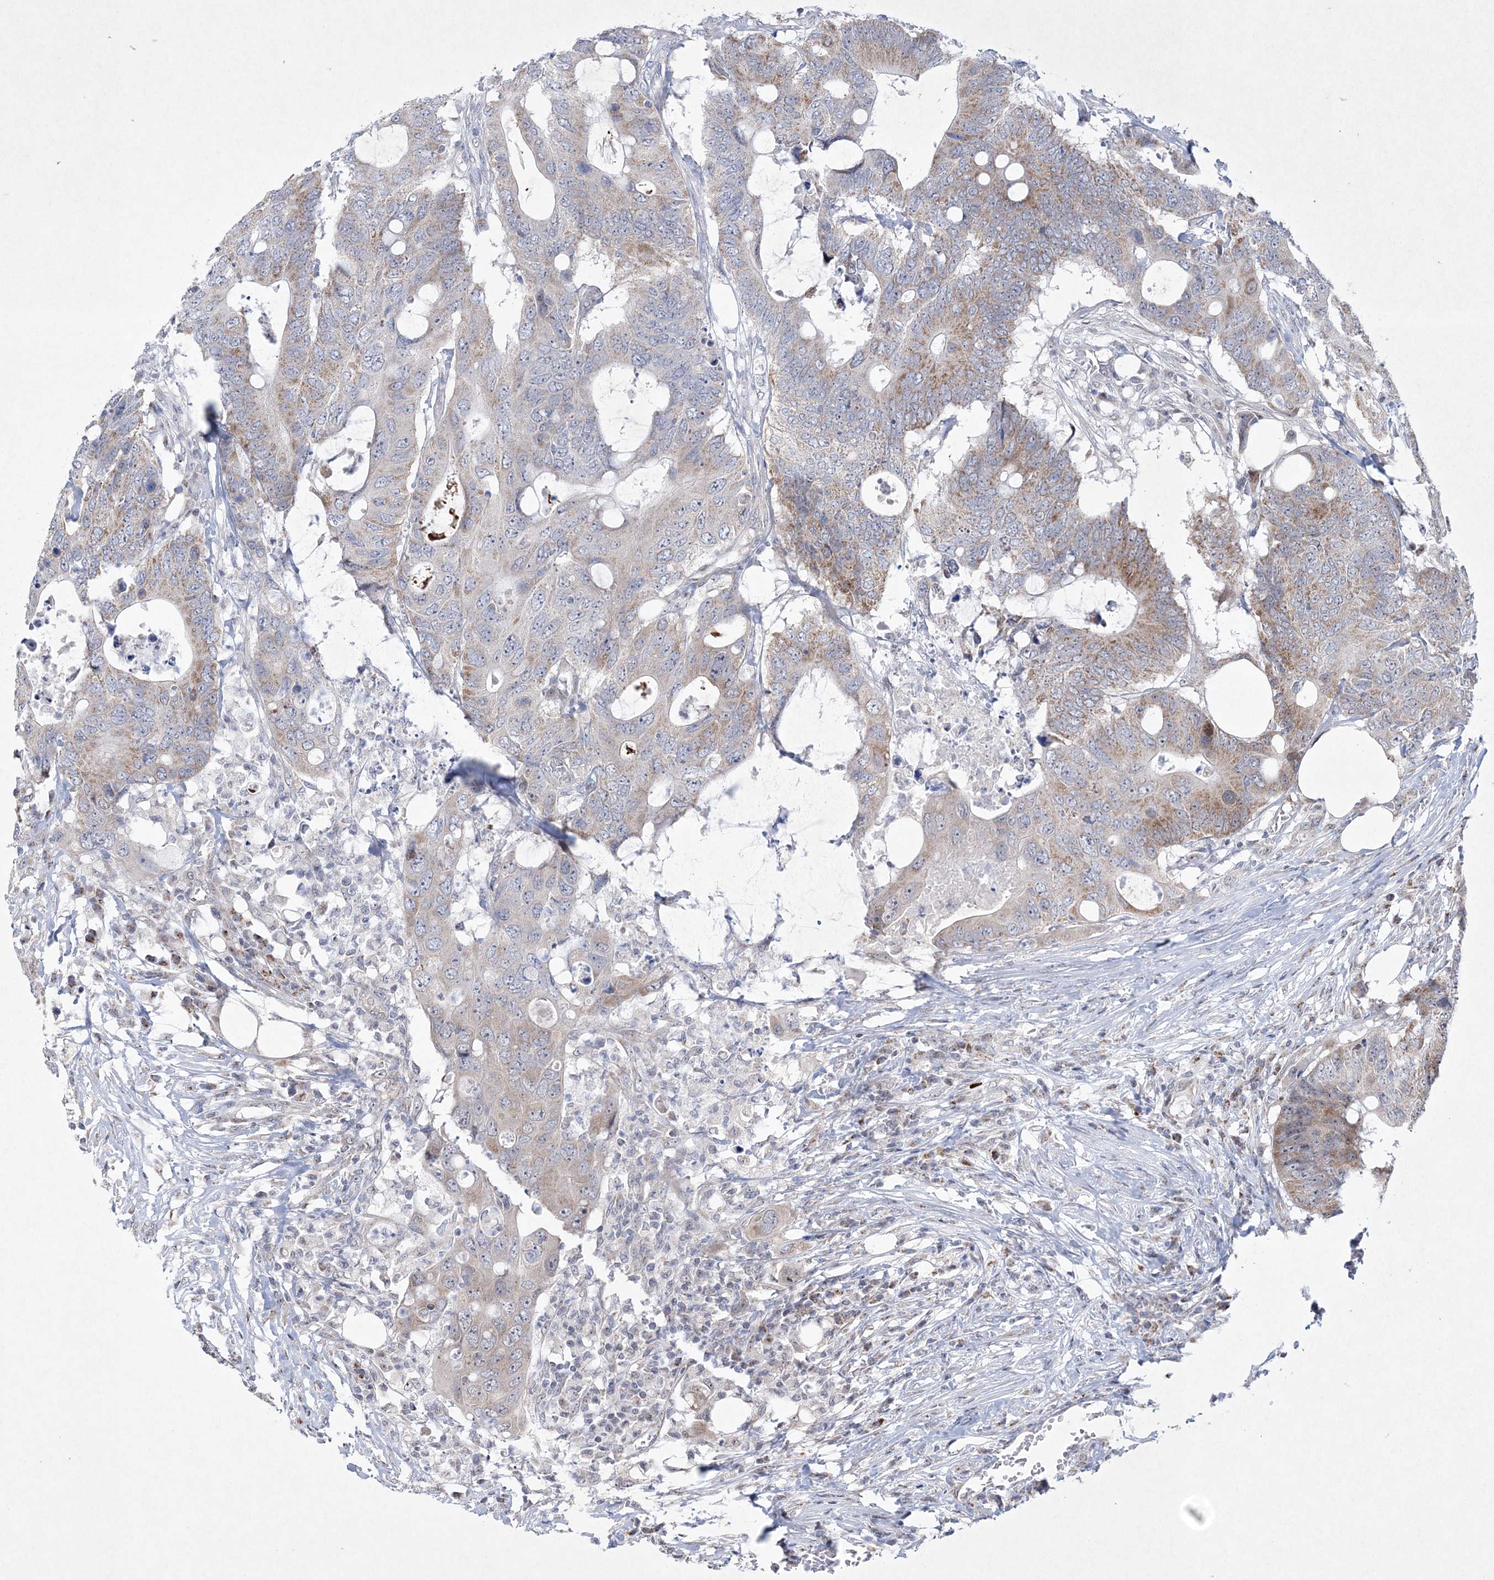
{"staining": {"intensity": "moderate", "quantity": ">75%", "location": "cytoplasmic/membranous"}, "tissue": "colorectal cancer", "cell_type": "Tumor cells", "image_type": "cancer", "snomed": [{"axis": "morphology", "description": "Adenocarcinoma, NOS"}, {"axis": "topography", "description": "Colon"}], "caption": "An immunohistochemistry micrograph of tumor tissue is shown. Protein staining in brown shows moderate cytoplasmic/membranous positivity in colorectal adenocarcinoma within tumor cells. (Stains: DAB in brown, nuclei in blue, Microscopy: brightfield microscopy at high magnification).", "gene": "CES4A", "patient": {"sex": "male", "age": 71}}